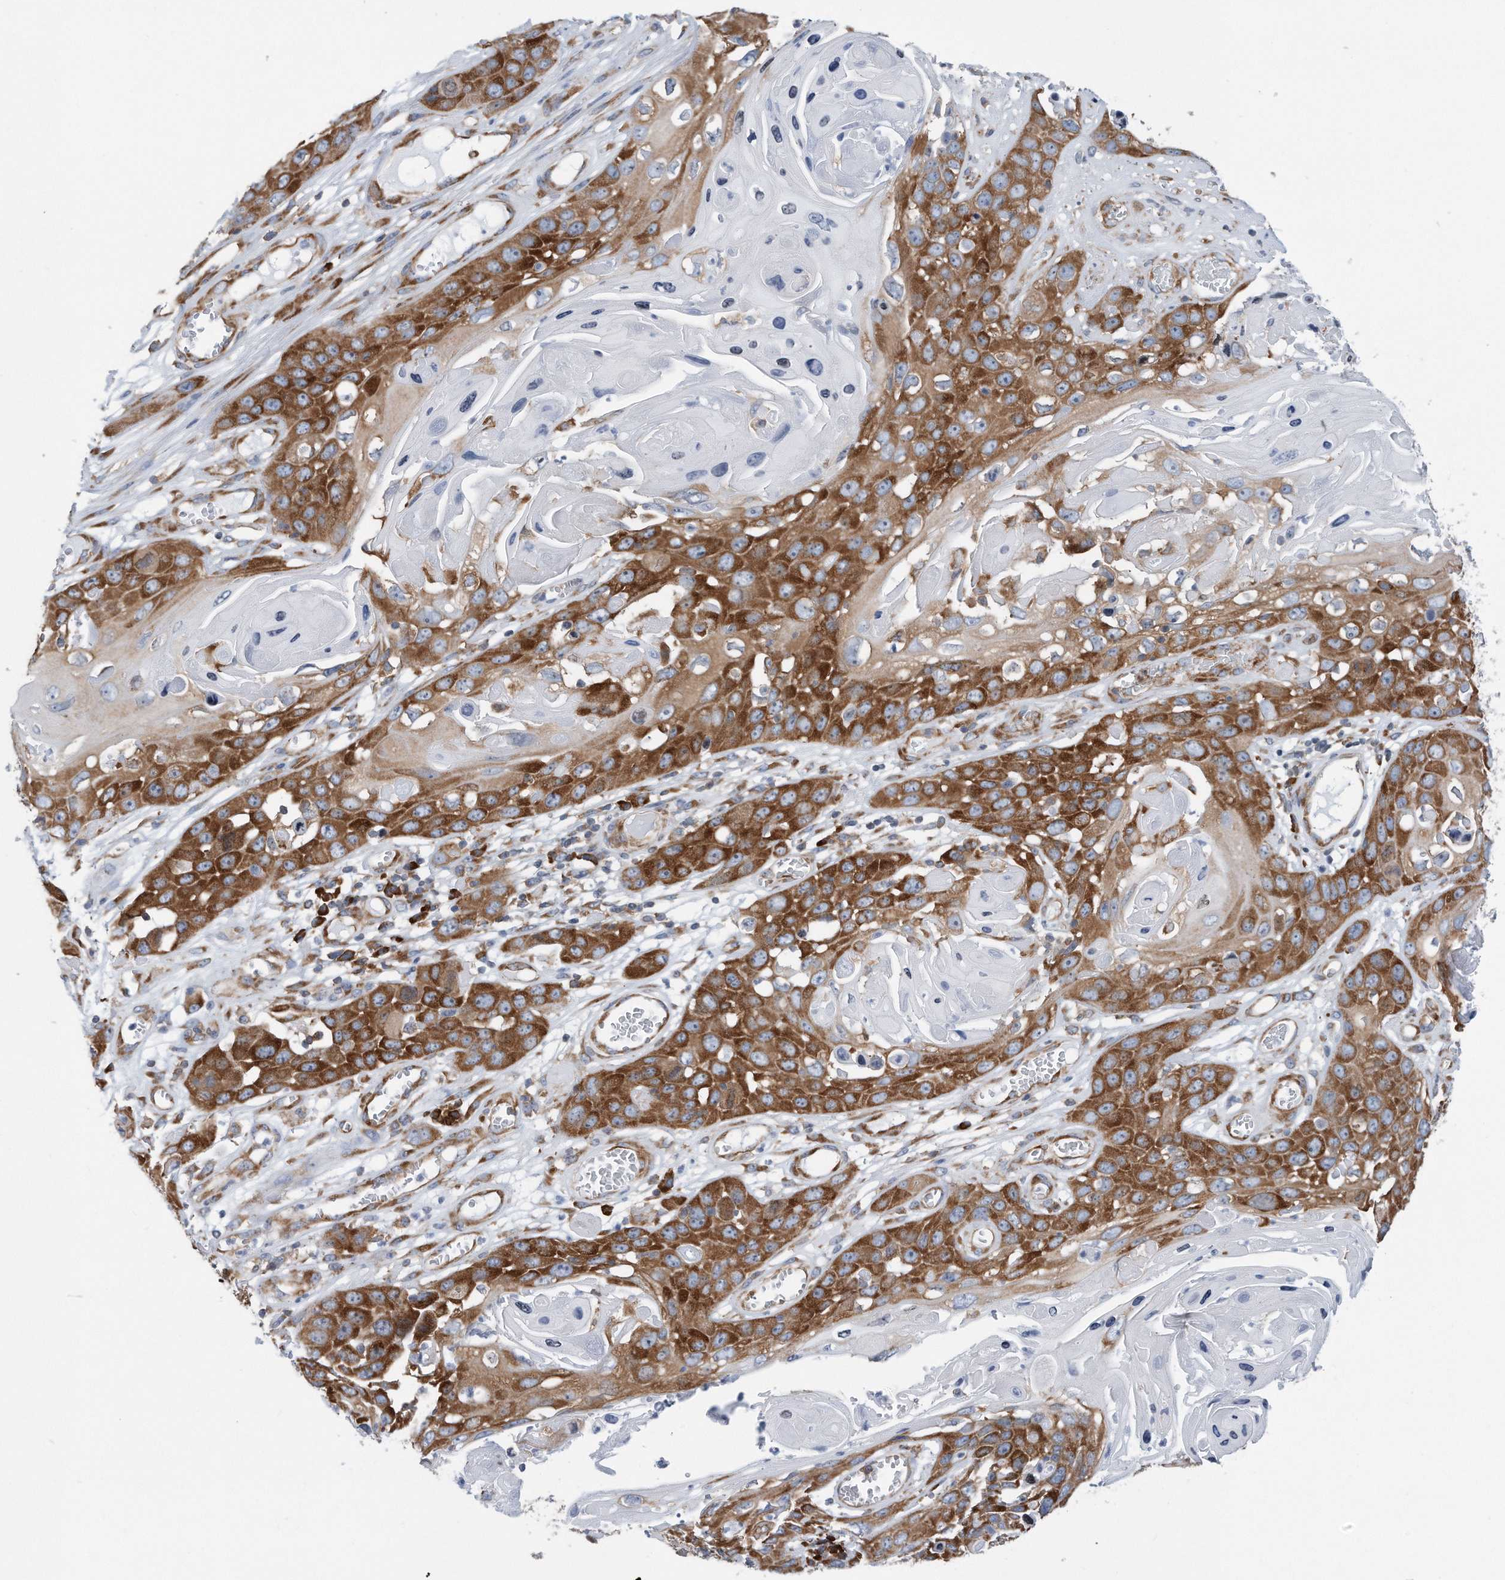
{"staining": {"intensity": "strong", "quantity": ">75%", "location": "cytoplasmic/membranous"}, "tissue": "skin cancer", "cell_type": "Tumor cells", "image_type": "cancer", "snomed": [{"axis": "morphology", "description": "Squamous cell carcinoma, NOS"}, {"axis": "topography", "description": "Skin"}], "caption": "DAB (3,3'-diaminobenzidine) immunohistochemical staining of human squamous cell carcinoma (skin) exhibits strong cytoplasmic/membranous protein positivity in about >75% of tumor cells. (Brightfield microscopy of DAB IHC at high magnification).", "gene": "RPL26L1", "patient": {"sex": "male", "age": 55}}